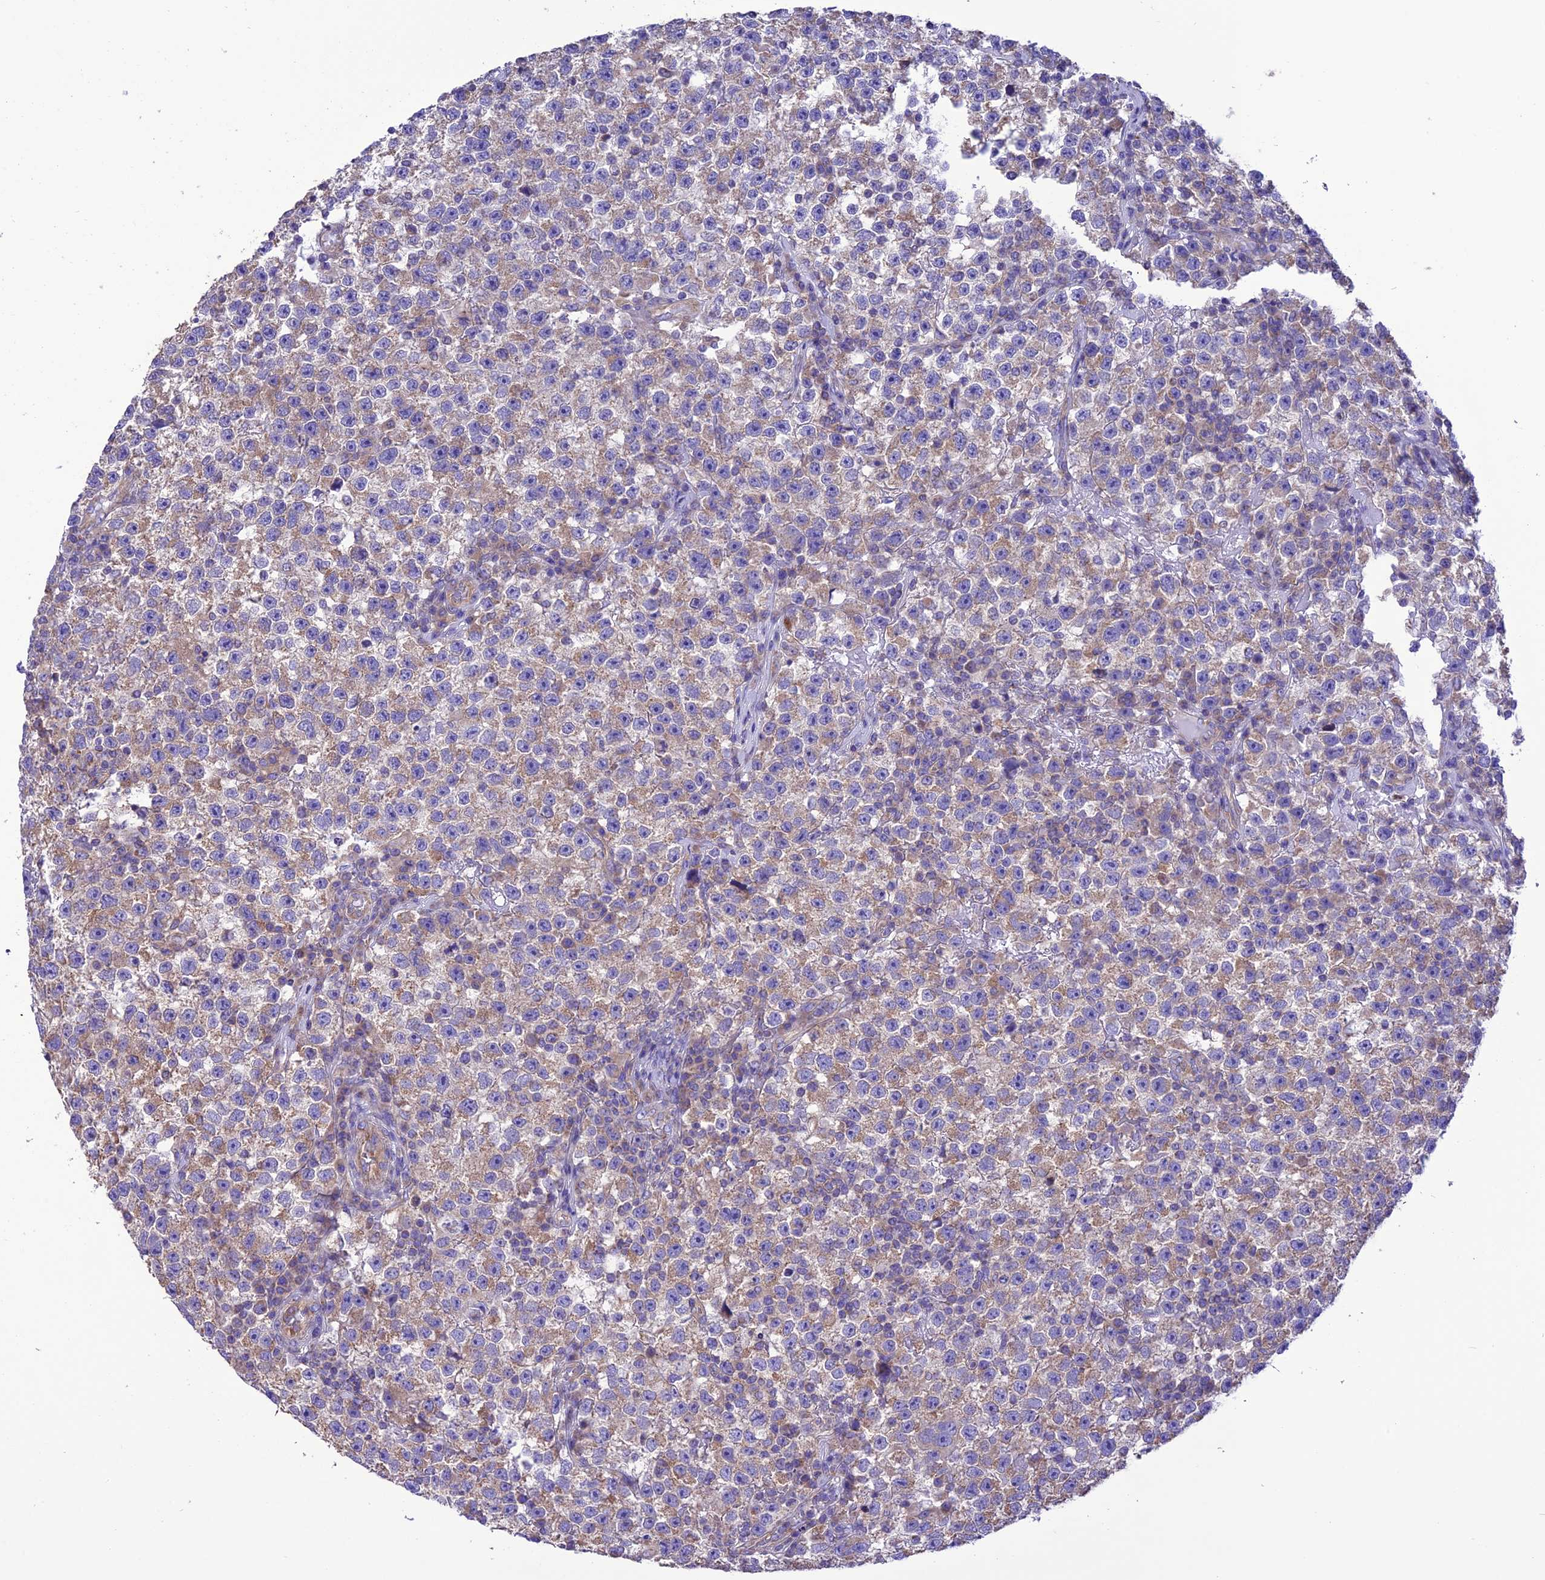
{"staining": {"intensity": "weak", "quantity": "25%-75%", "location": "cytoplasmic/membranous"}, "tissue": "testis cancer", "cell_type": "Tumor cells", "image_type": "cancer", "snomed": [{"axis": "morphology", "description": "Seminoma, NOS"}, {"axis": "topography", "description": "Testis"}], "caption": "This photomicrograph demonstrates testis seminoma stained with IHC to label a protein in brown. The cytoplasmic/membranous of tumor cells show weak positivity for the protein. Nuclei are counter-stained blue.", "gene": "MAP3K12", "patient": {"sex": "male", "age": 22}}